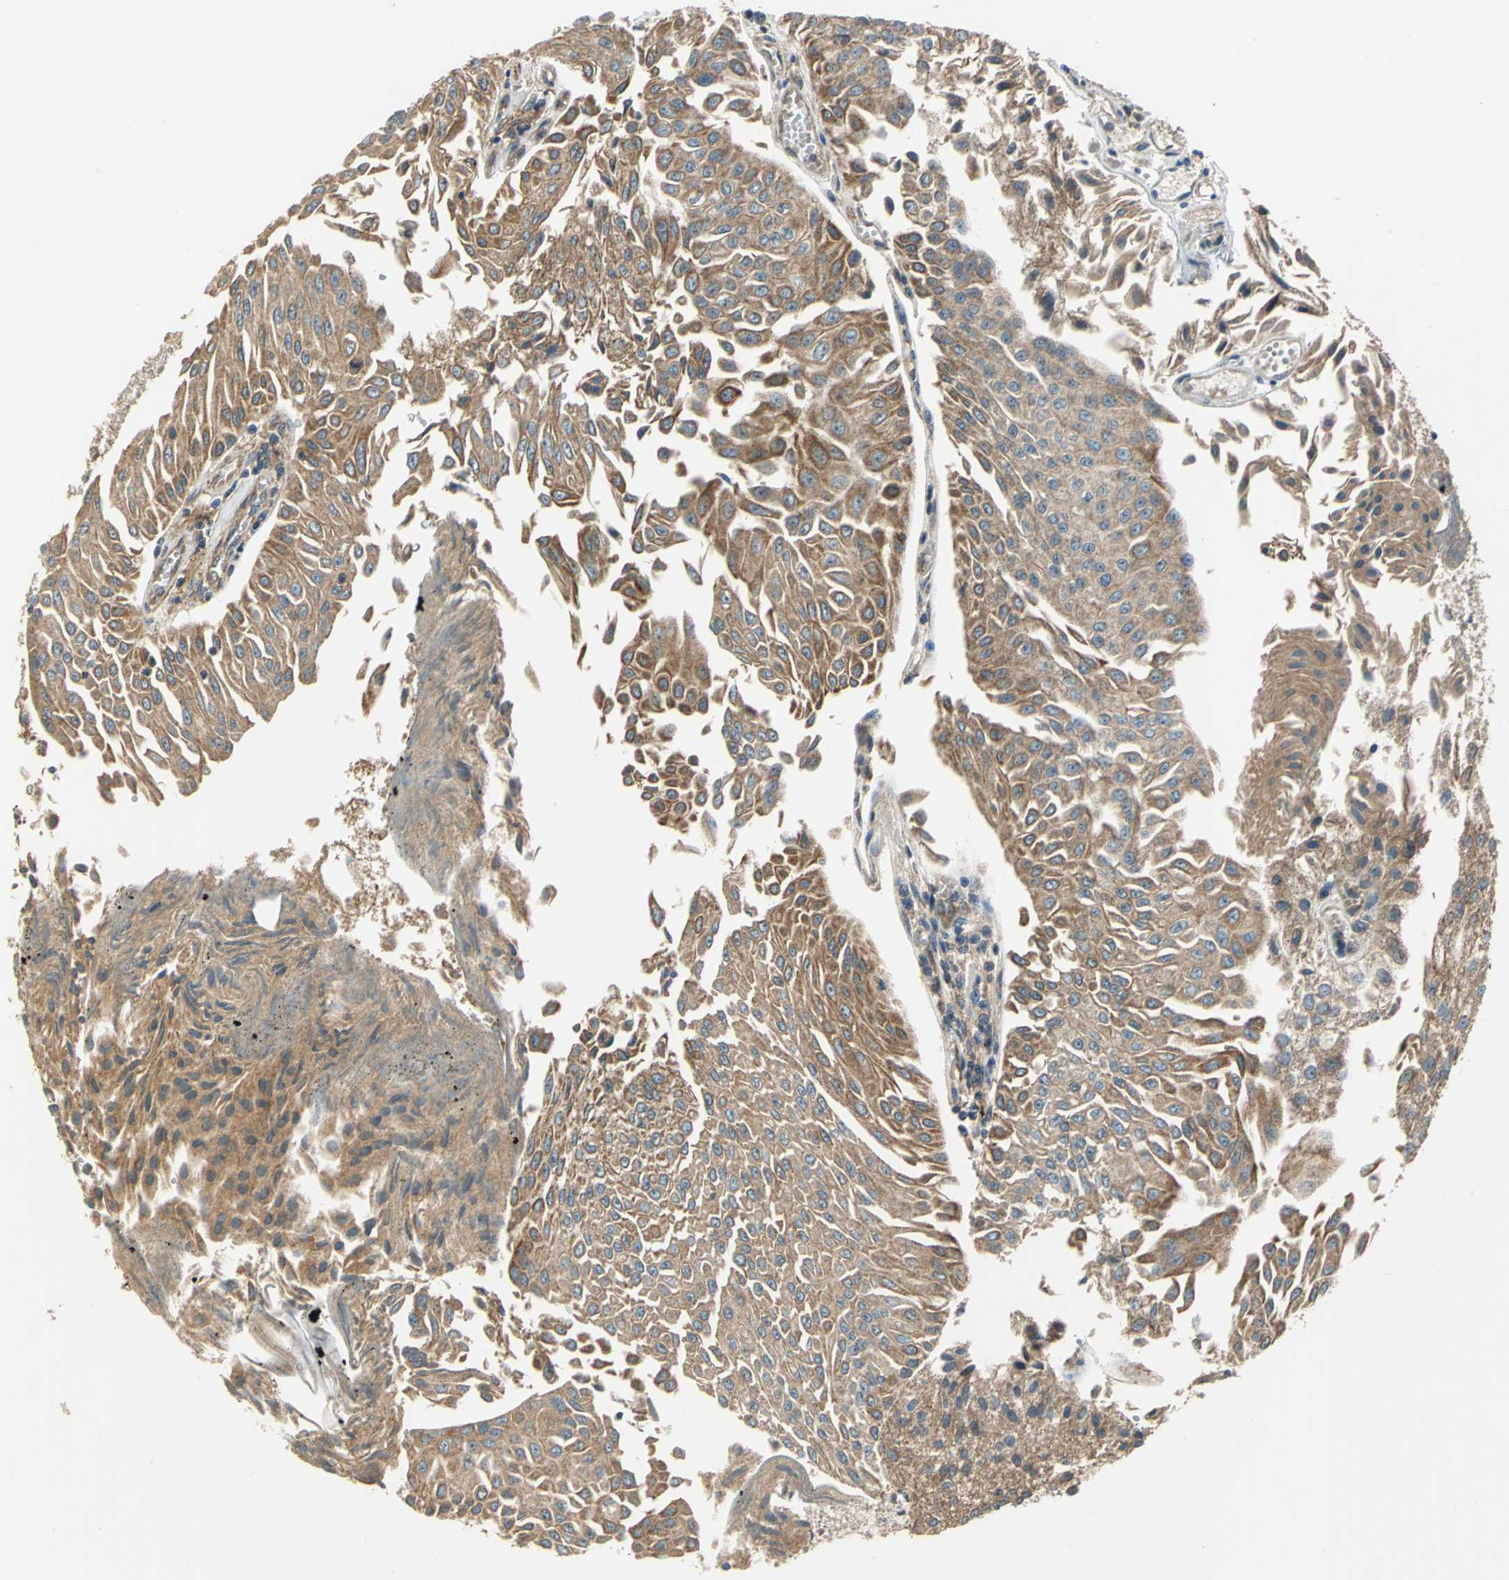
{"staining": {"intensity": "moderate", "quantity": ">75%", "location": "cytoplasmic/membranous"}, "tissue": "urothelial cancer", "cell_type": "Tumor cells", "image_type": "cancer", "snomed": [{"axis": "morphology", "description": "Urothelial carcinoma, Low grade"}, {"axis": "topography", "description": "Urinary bladder"}], "caption": "Tumor cells reveal medium levels of moderate cytoplasmic/membranous staining in approximately >75% of cells in urothelial cancer. (DAB IHC with brightfield microscopy, high magnification).", "gene": "EMCN", "patient": {"sex": "male", "age": 86}}